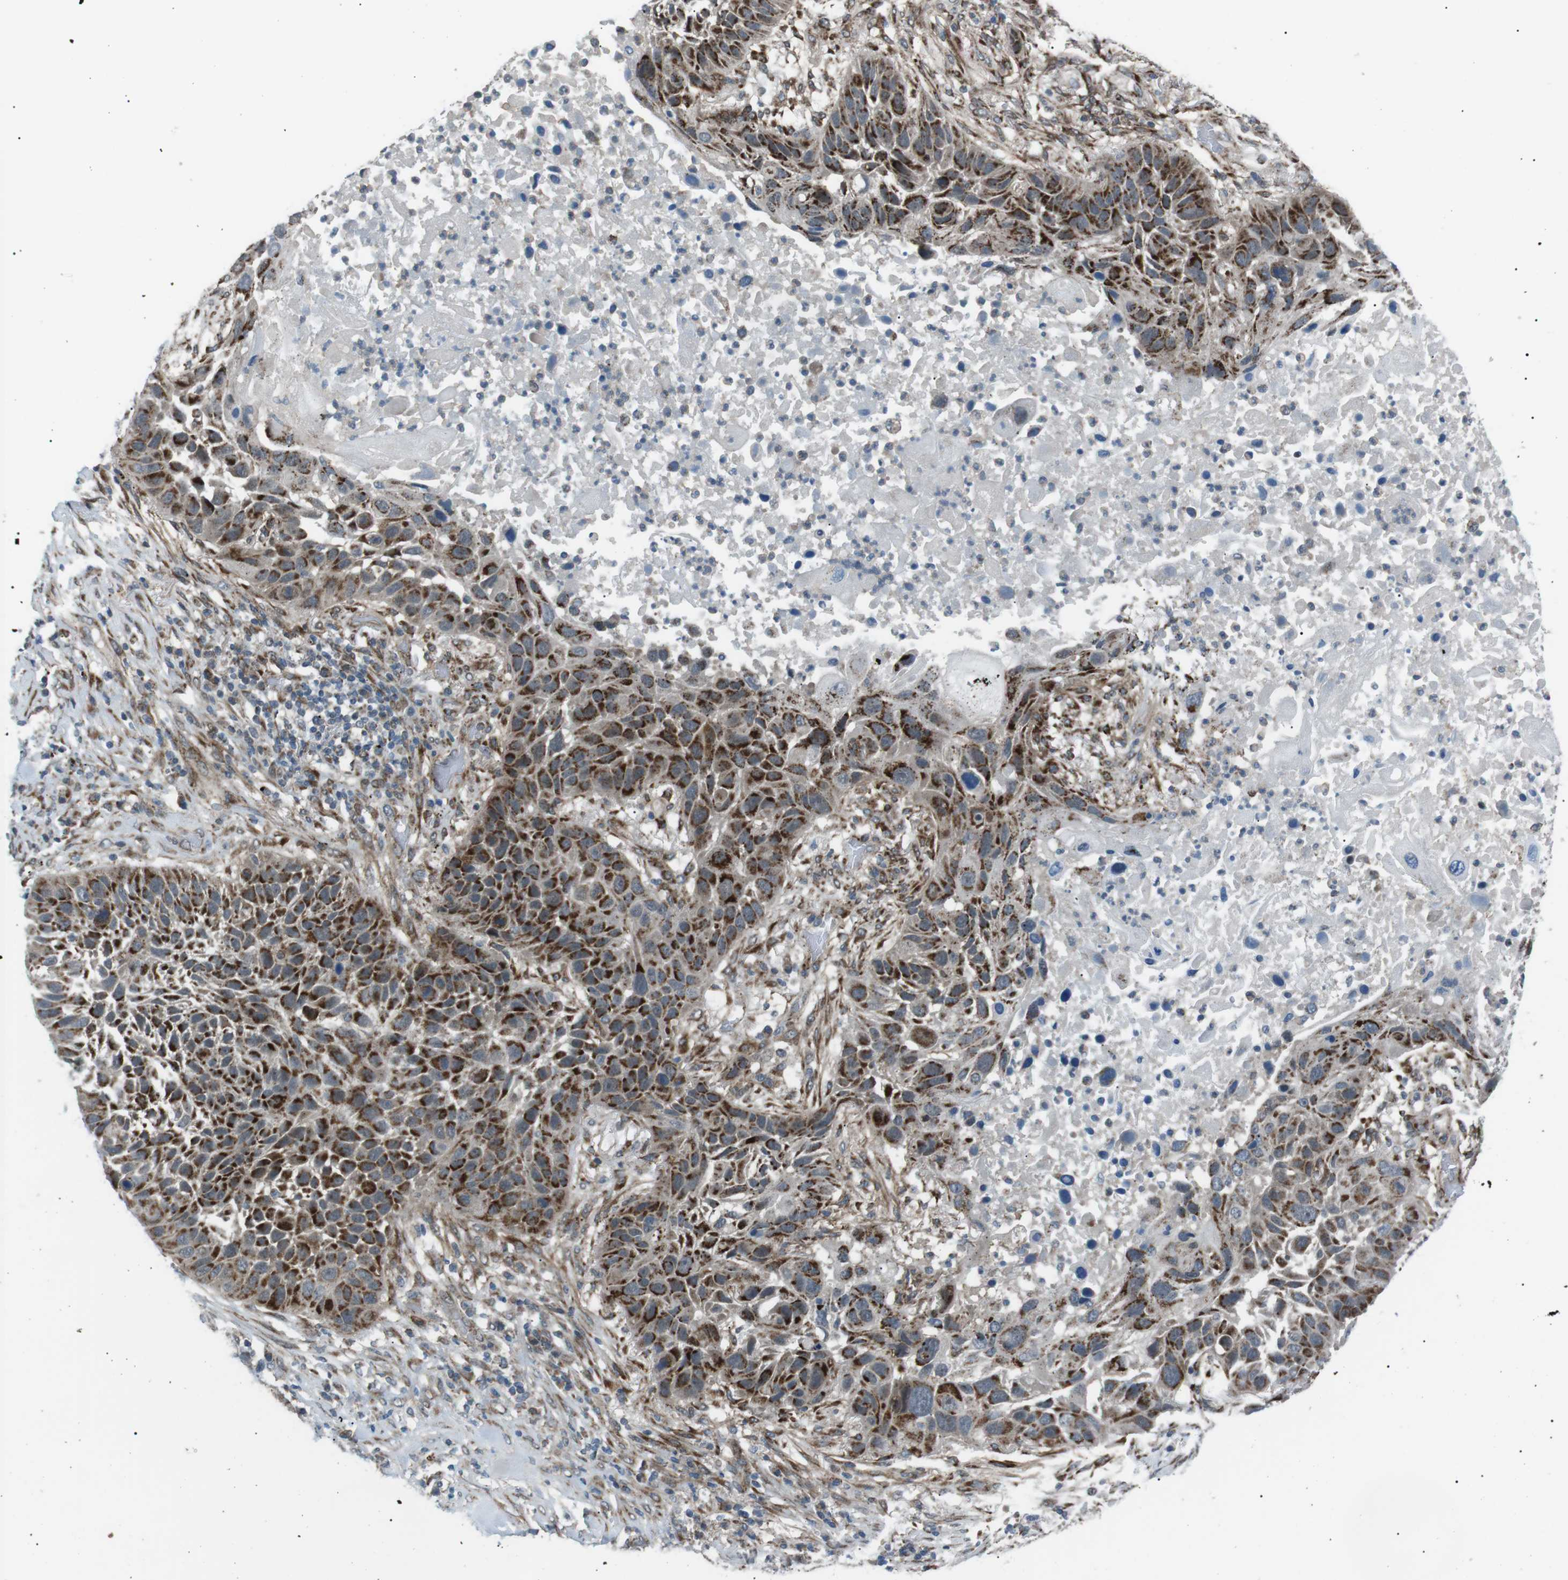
{"staining": {"intensity": "strong", "quantity": ">75%", "location": "cytoplasmic/membranous"}, "tissue": "lung cancer", "cell_type": "Tumor cells", "image_type": "cancer", "snomed": [{"axis": "morphology", "description": "Squamous cell carcinoma, NOS"}, {"axis": "topography", "description": "Lung"}], "caption": "About >75% of tumor cells in human lung cancer display strong cytoplasmic/membranous protein expression as visualized by brown immunohistochemical staining.", "gene": "ARID5B", "patient": {"sex": "male", "age": 57}}